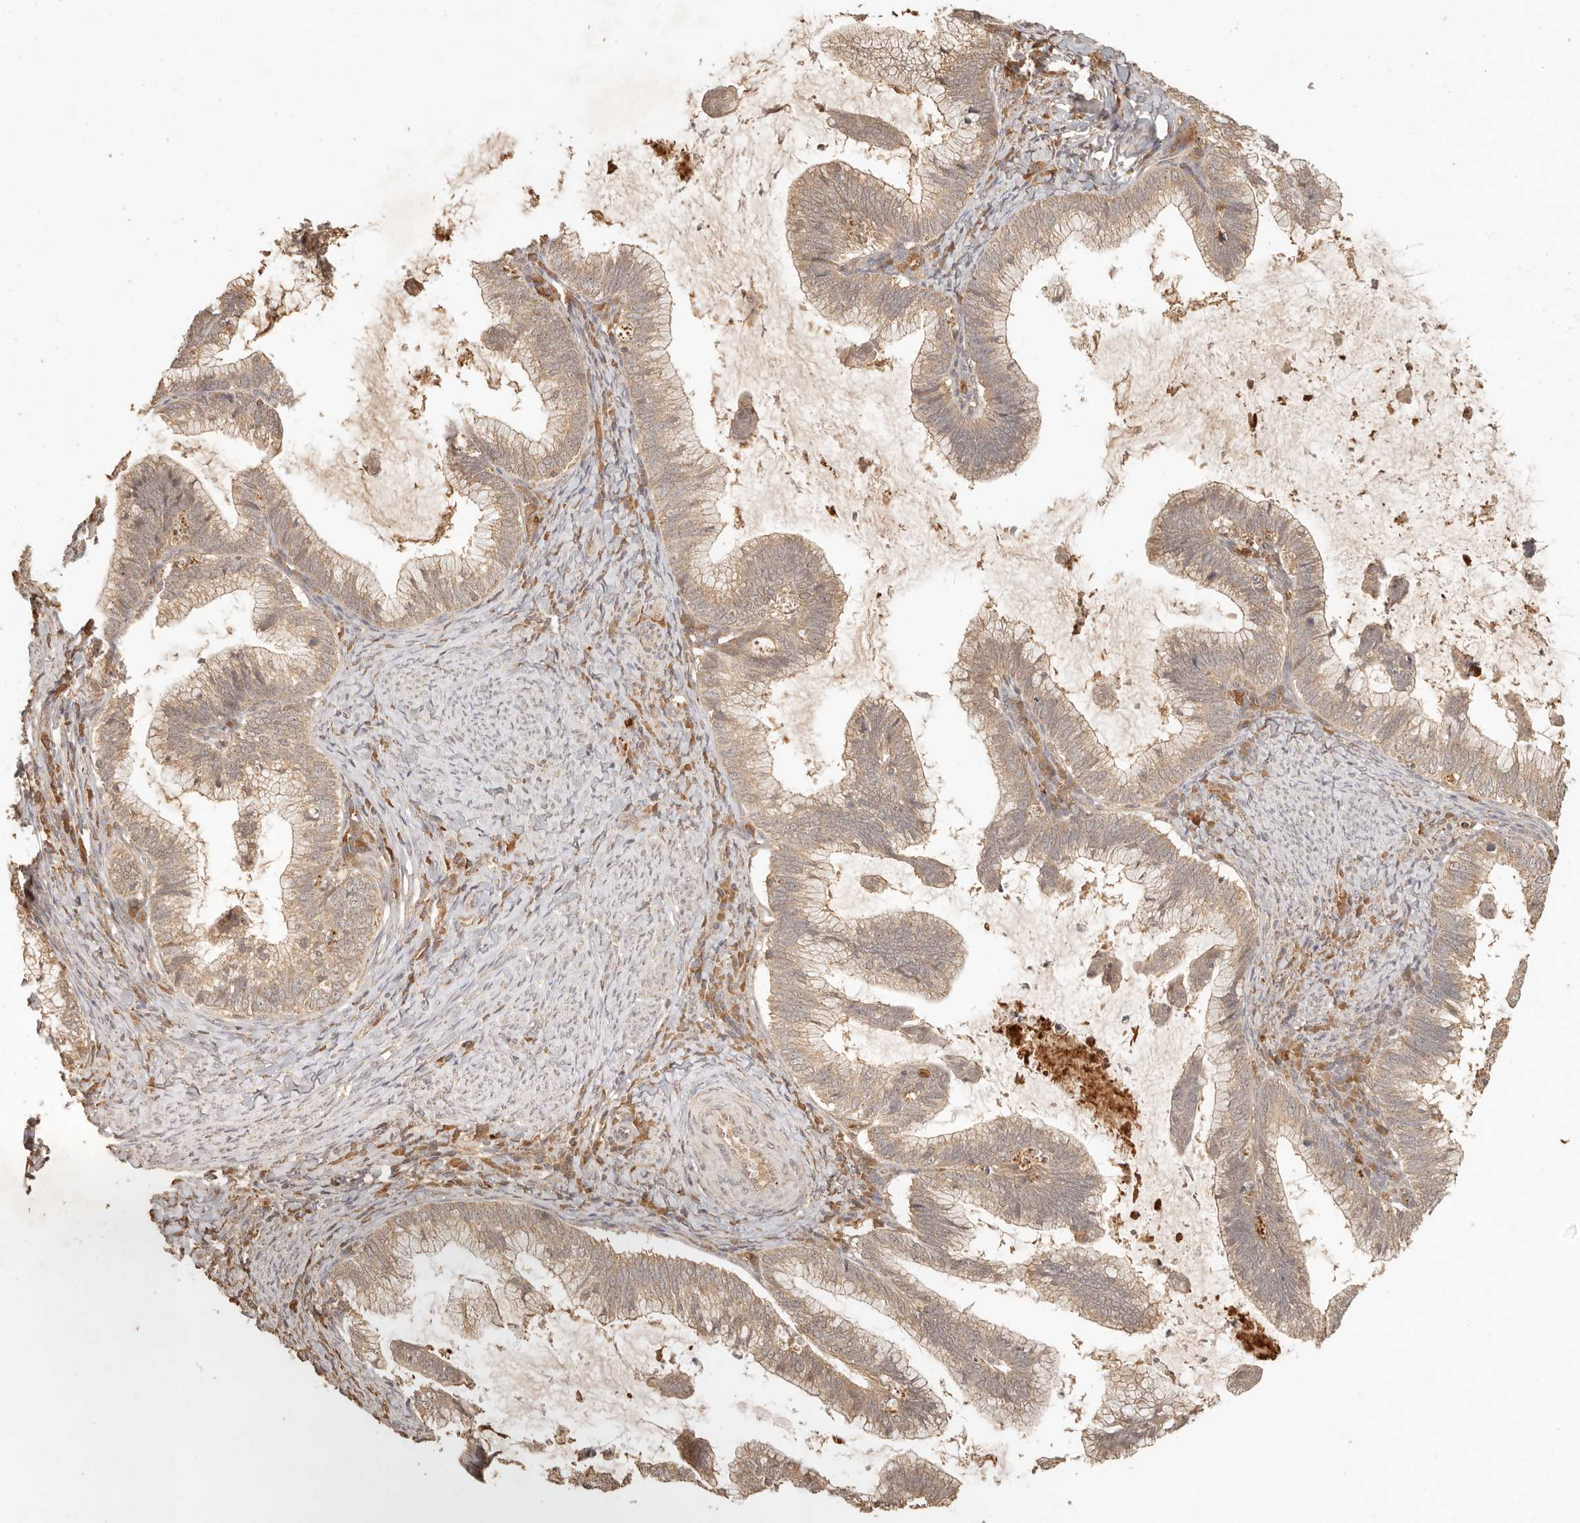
{"staining": {"intensity": "weak", "quantity": ">75%", "location": "cytoplasmic/membranous"}, "tissue": "cervical cancer", "cell_type": "Tumor cells", "image_type": "cancer", "snomed": [{"axis": "morphology", "description": "Adenocarcinoma, NOS"}, {"axis": "topography", "description": "Cervix"}], "caption": "IHC micrograph of adenocarcinoma (cervical) stained for a protein (brown), which exhibits low levels of weak cytoplasmic/membranous expression in approximately >75% of tumor cells.", "gene": "INTS11", "patient": {"sex": "female", "age": 36}}